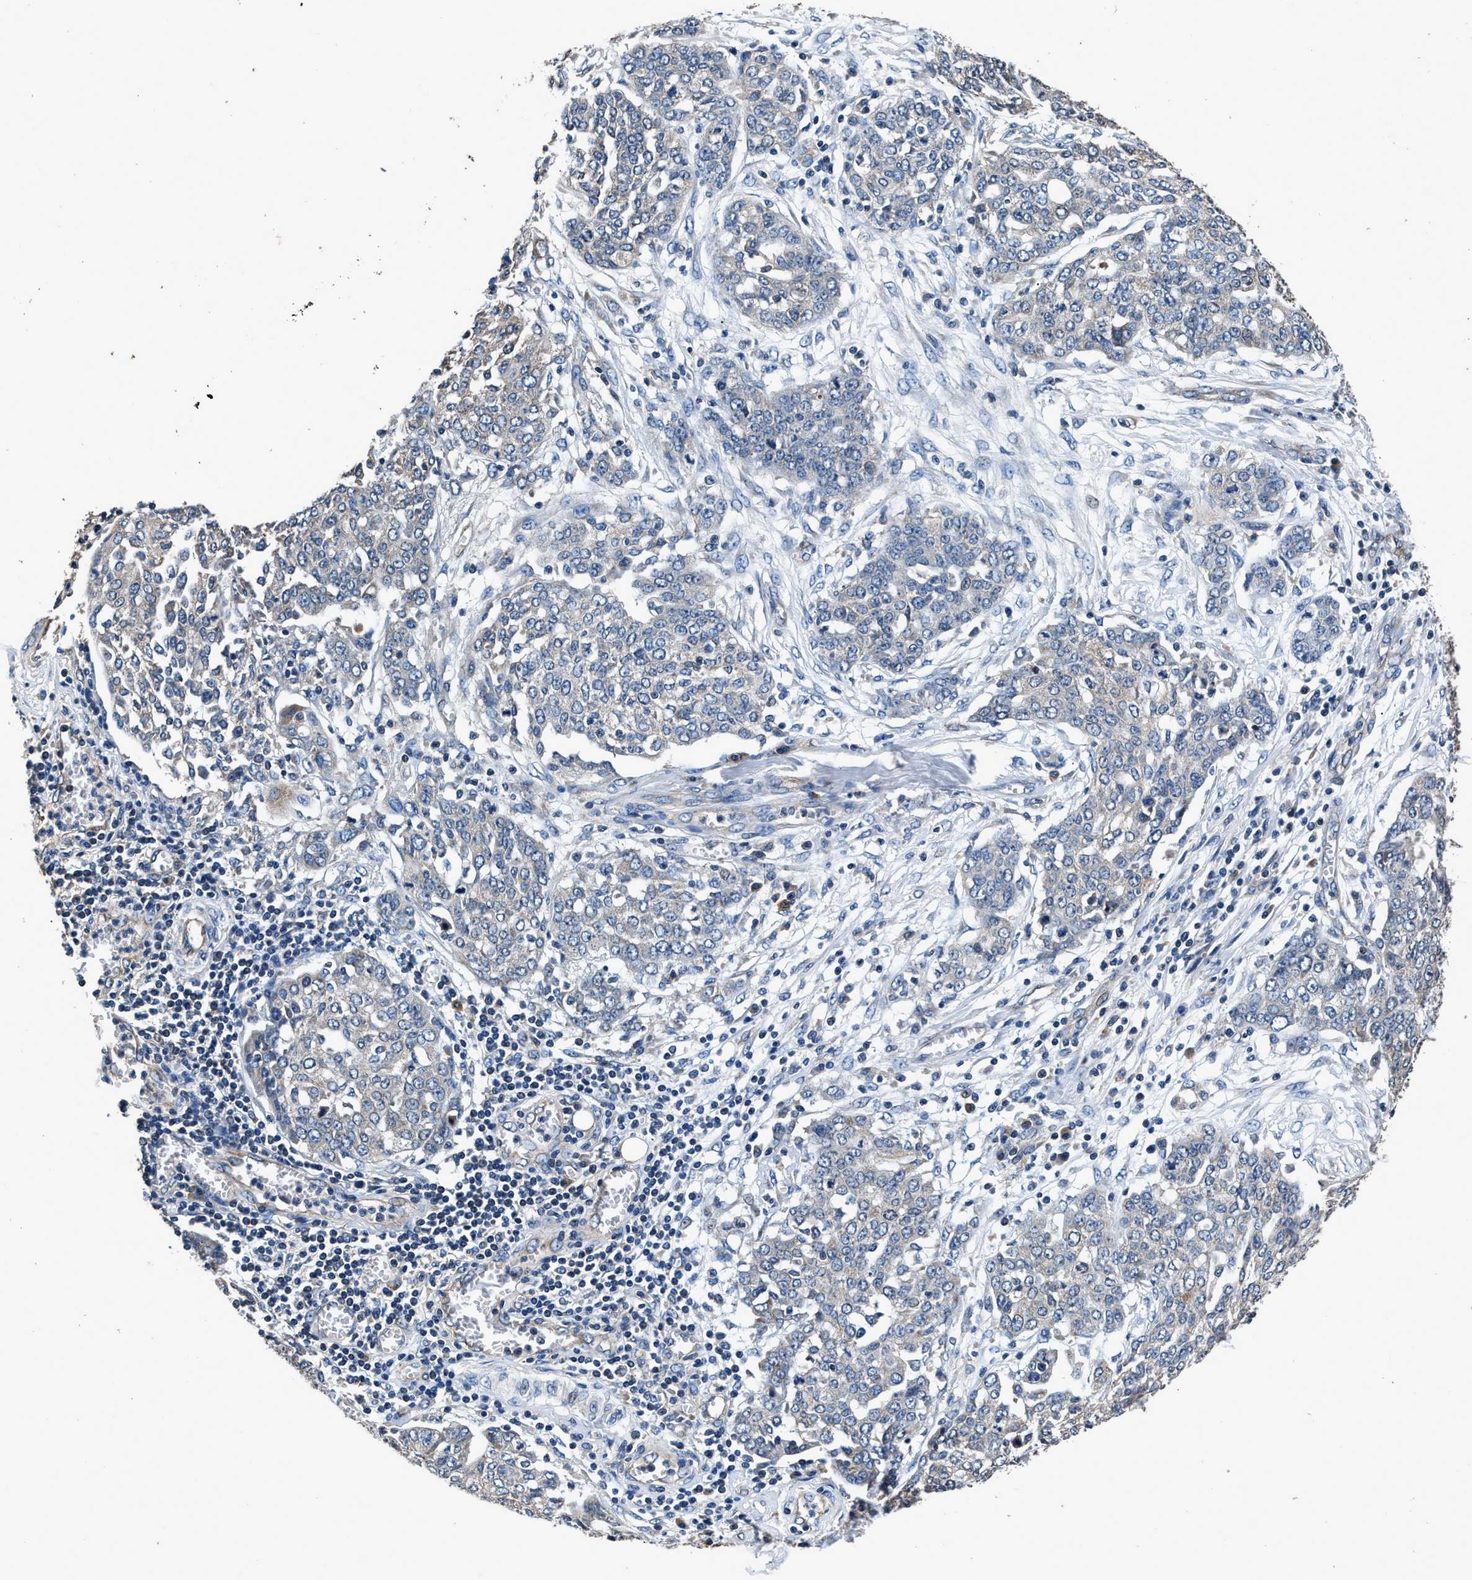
{"staining": {"intensity": "negative", "quantity": "none", "location": "none"}, "tissue": "ovarian cancer", "cell_type": "Tumor cells", "image_type": "cancer", "snomed": [{"axis": "morphology", "description": "Cystadenocarcinoma, serous, NOS"}, {"axis": "topography", "description": "Soft tissue"}, {"axis": "topography", "description": "Ovary"}], "caption": "Ovarian cancer was stained to show a protein in brown. There is no significant expression in tumor cells.", "gene": "DHRS7B", "patient": {"sex": "female", "age": 57}}